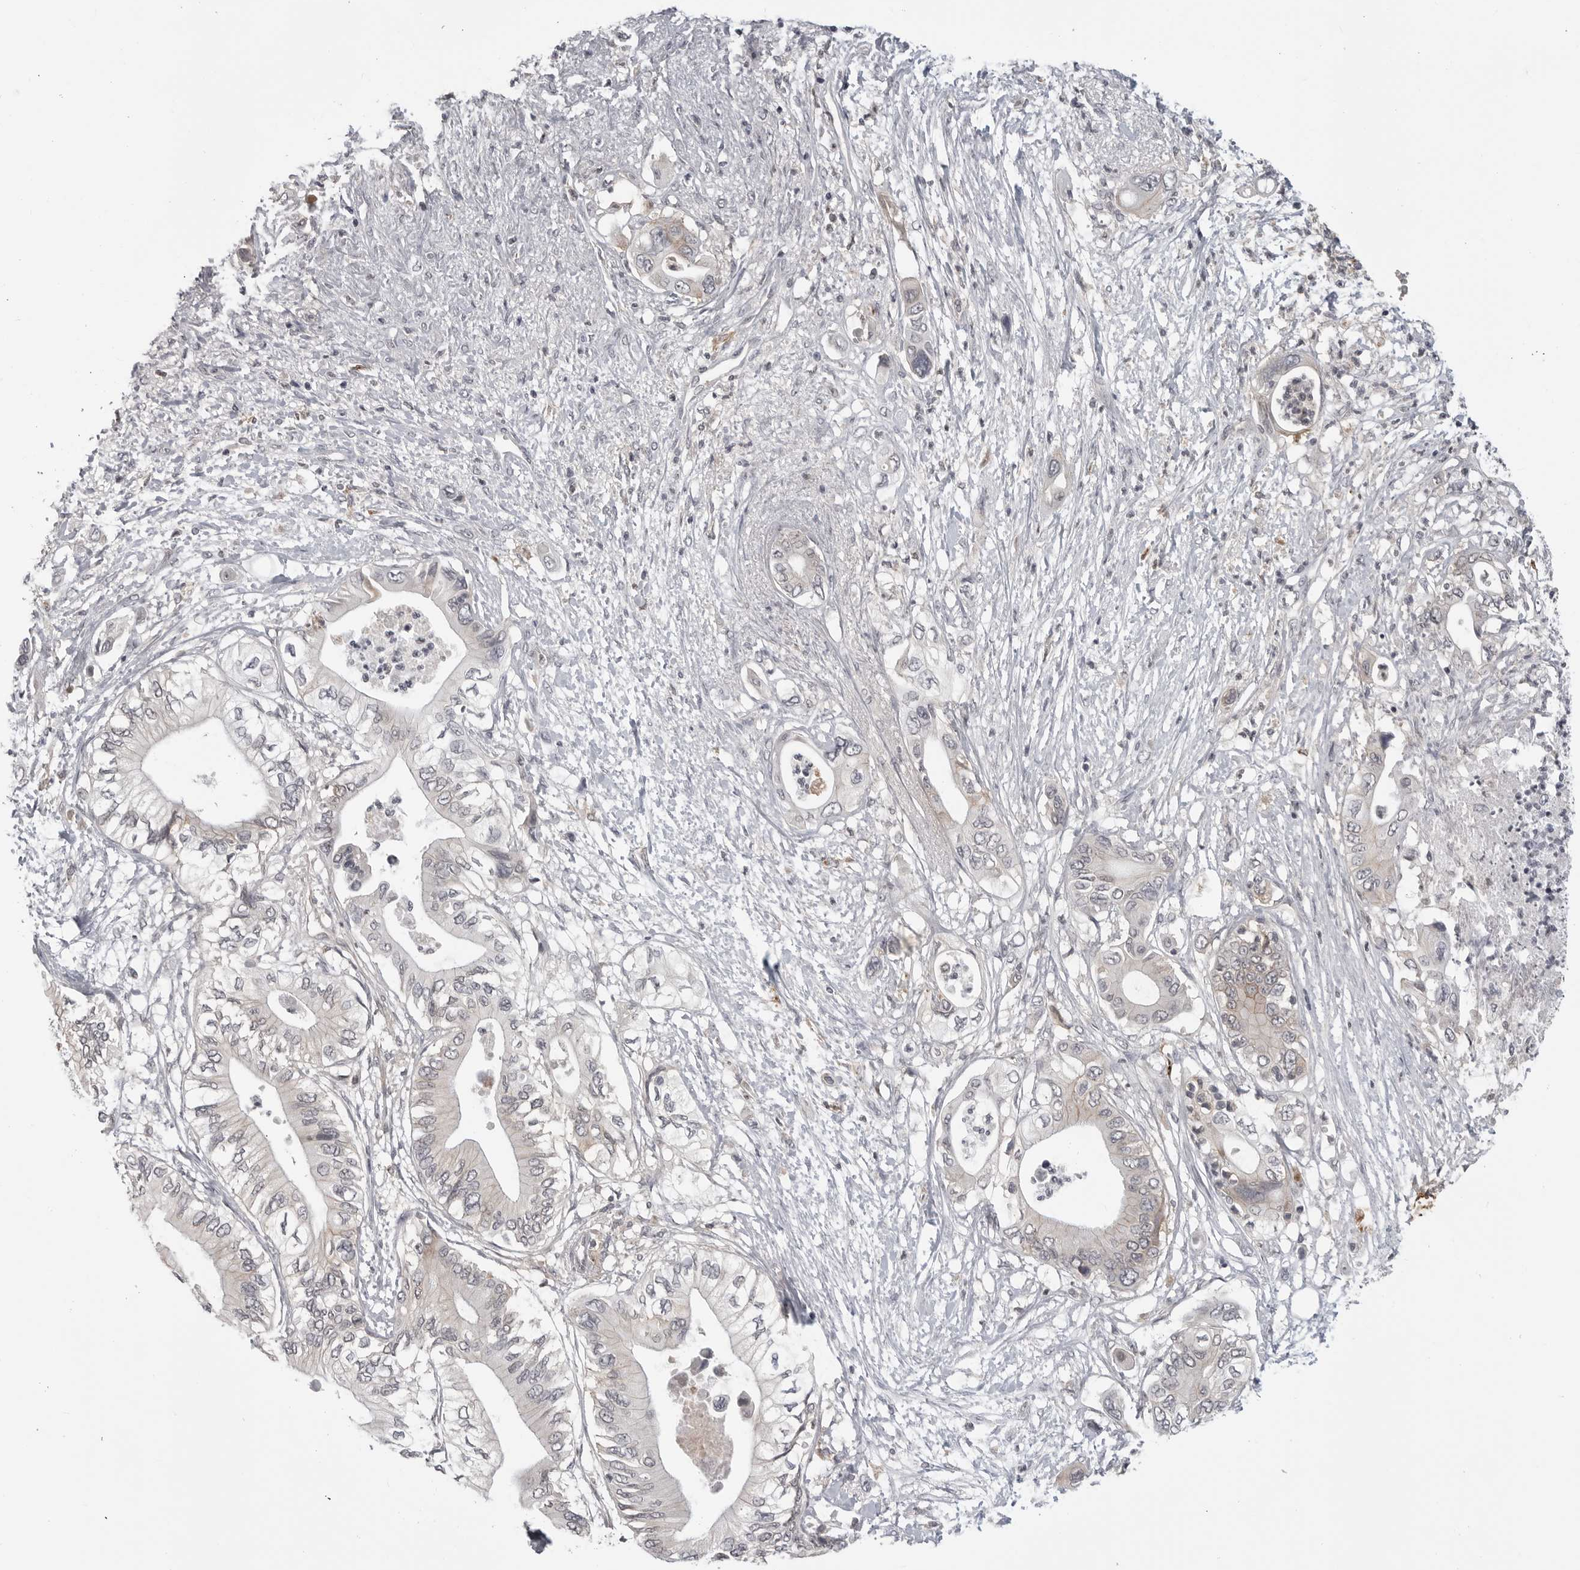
{"staining": {"intensity": "weak", "quantity": "<25%", "location": "cytoplasmic/membranous"}, "tissue": "pancreatic cancer", "cell_type": "Tumor cells", "image_type": "cancer", "snomed": [{"axis": "morphology", "description": "Adenocarcinoma, NOS"}, {"axis": "topography", "description": "Pancreas"}], "caption": "Immunohistochemical staining of pancreatic cancer (adenocarcinoma) shows no significant positivity in tumor cells.", "gene": "IFNGR1", "patient": {"sex": "male", "age": 66}}